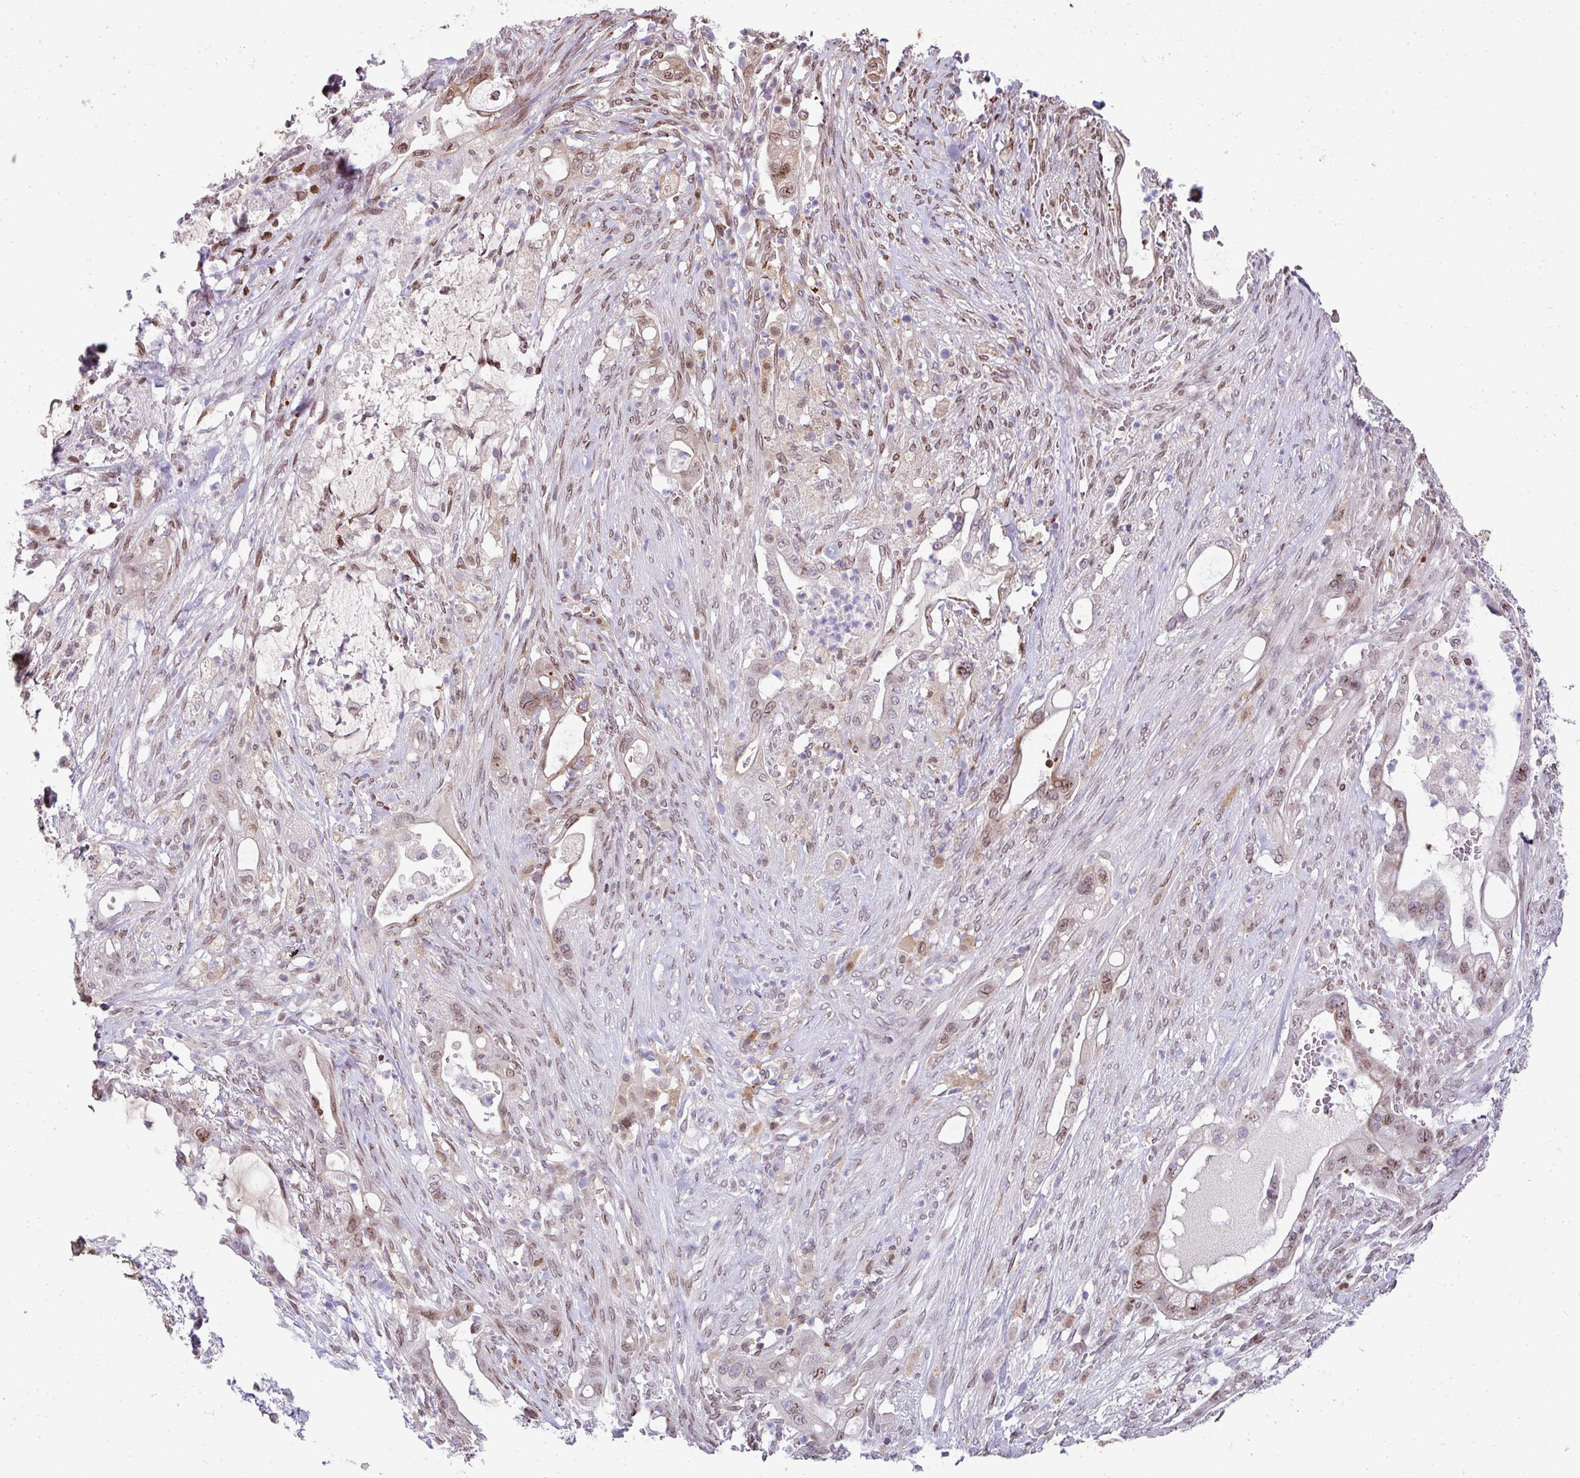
{"staining": {"intensity": "weak", "quantity": ">75%", "location": "nuclear"}, "tissue": "pancreatic cancer", "cell_type": "Tumor cells", "image_type": "cancer", "snomed": [{"axis": "morphology", "description": "Adenocarcinoma, NOS"}, {"axis": "topography", "description": "Pancreas"}], "caption": "Pancreatic adenocarcinoma stained with immunohistochemistry displays weak nuclear expression in approximately >75% of tumor cells.", "gene": "PLK1", "patient": {"sex": "male", "age": 44}}